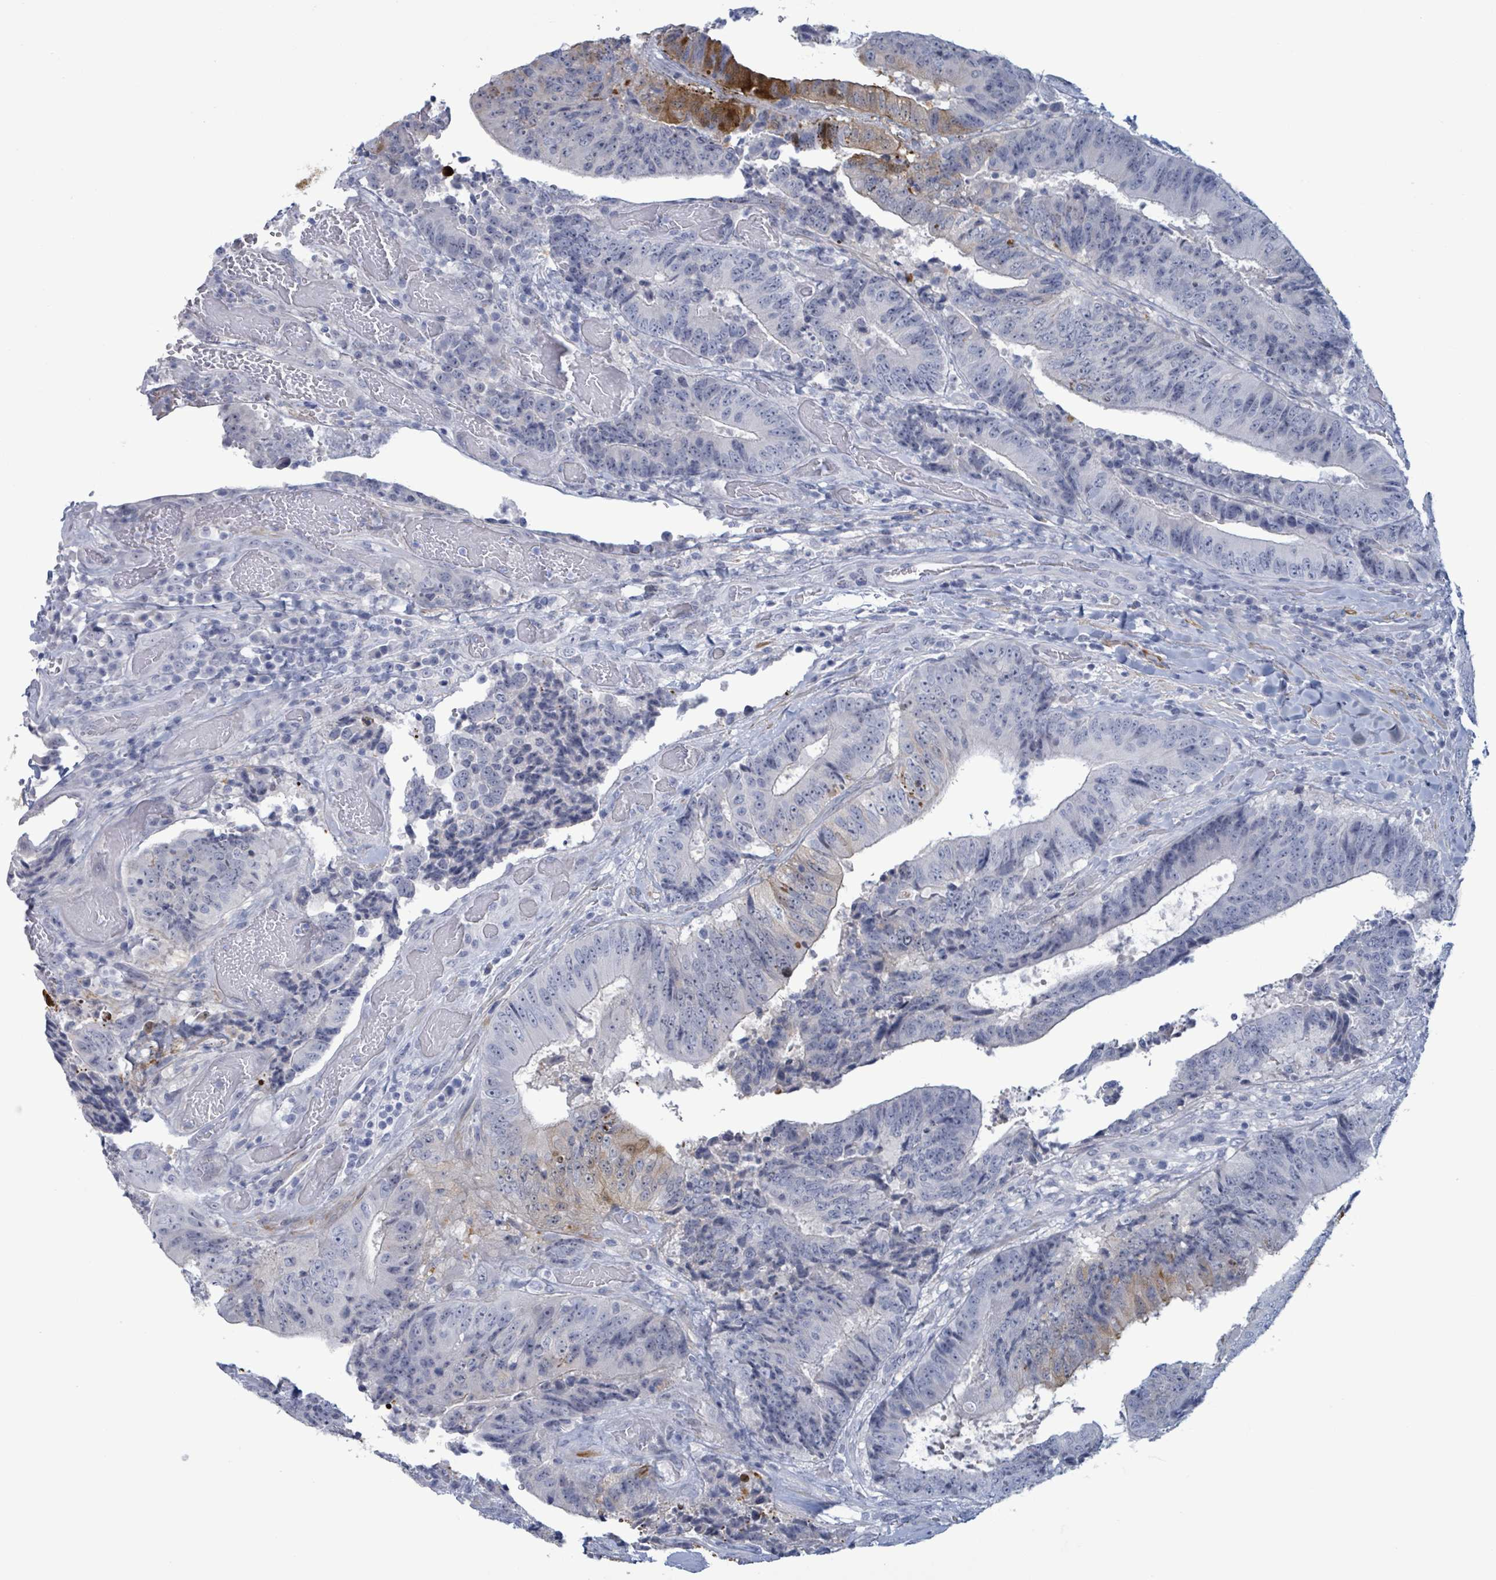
{"staining": {"intensity": "strong", "quantity": "<25%", "location": "cytoplasmic/membranous"}, "tissue": "colorectal cancer", "cell_type": "Tumor cells", "image_type": "cancer", "snomed": [{"axis": "morphology", "description": "Adenocarcinoma, NOS"}, {"axis": "topography", "description": "Rectum"}], "caption": "The micrograph shows a brown stain indicating the presence of a protein in the cytoplasmic/membranous of tumor cells in colorectal cancer (adenocarcinoma). (IHC, brightfield microscopy, high magnification).", "gene": "ZNF771", "patient": {"sex": "male", "age": 72}}